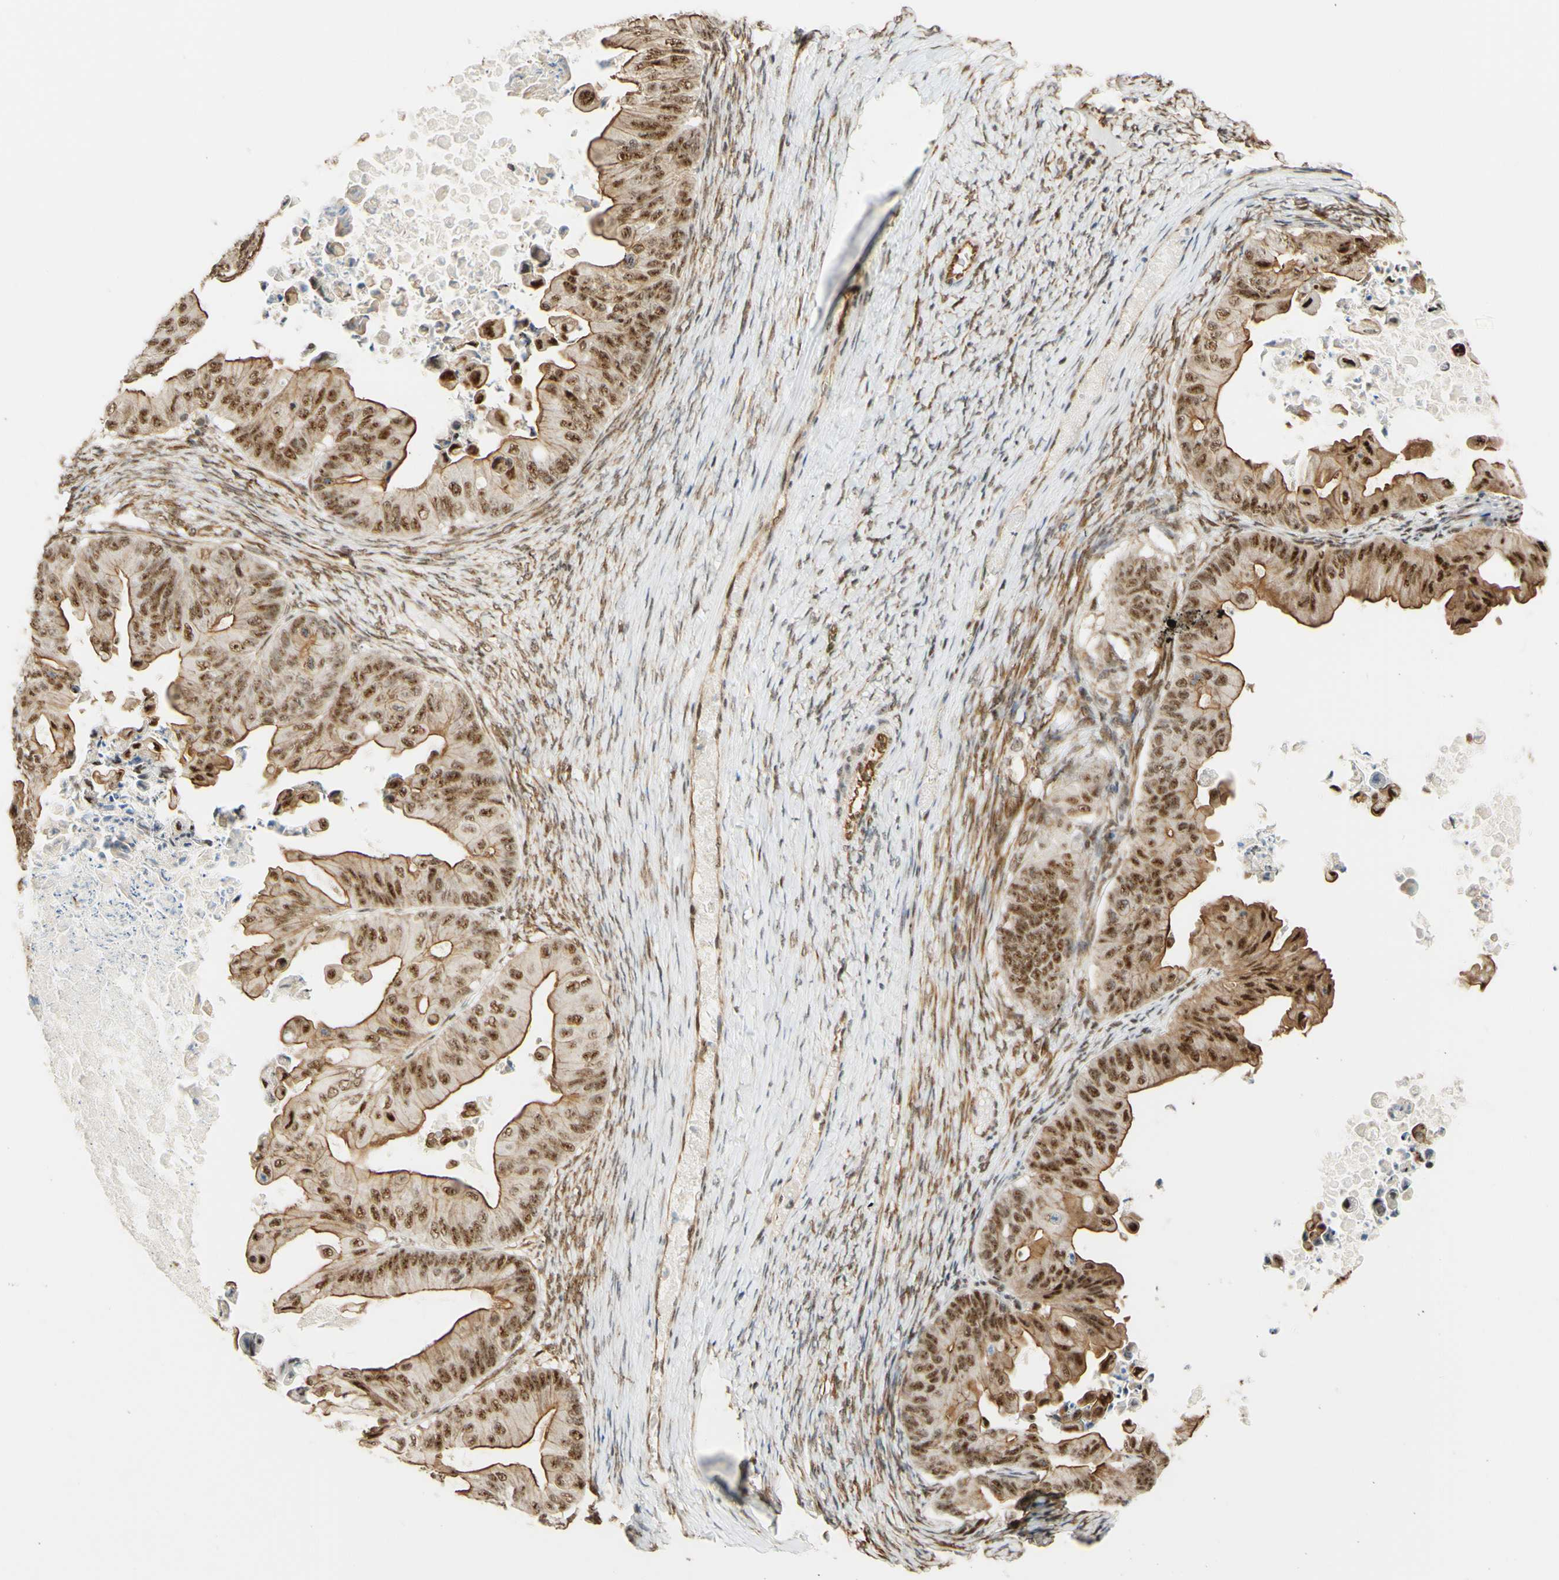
{"staining": {"intensity": "strong", "quantity": ">75%", "location": "nuclear"}, "tissue": "ovarian cancer", "cell_type": "Tumor cells", "image_type": "cancer", "snomed": [{"axis": "morphology", "description": "Cystadenocarcinoma, mucinous, NOS"}, {"axis": "topography", "description": "Ovary"}], "caption": "Protein expression analysis of human ovarian cancer (mucinous cystadenocarcinoma) reveals strong nuclear staining in approximately >75% of tumor cells.", "gene": "SAP18", "patient": {"sex": "female", "age": 37}}